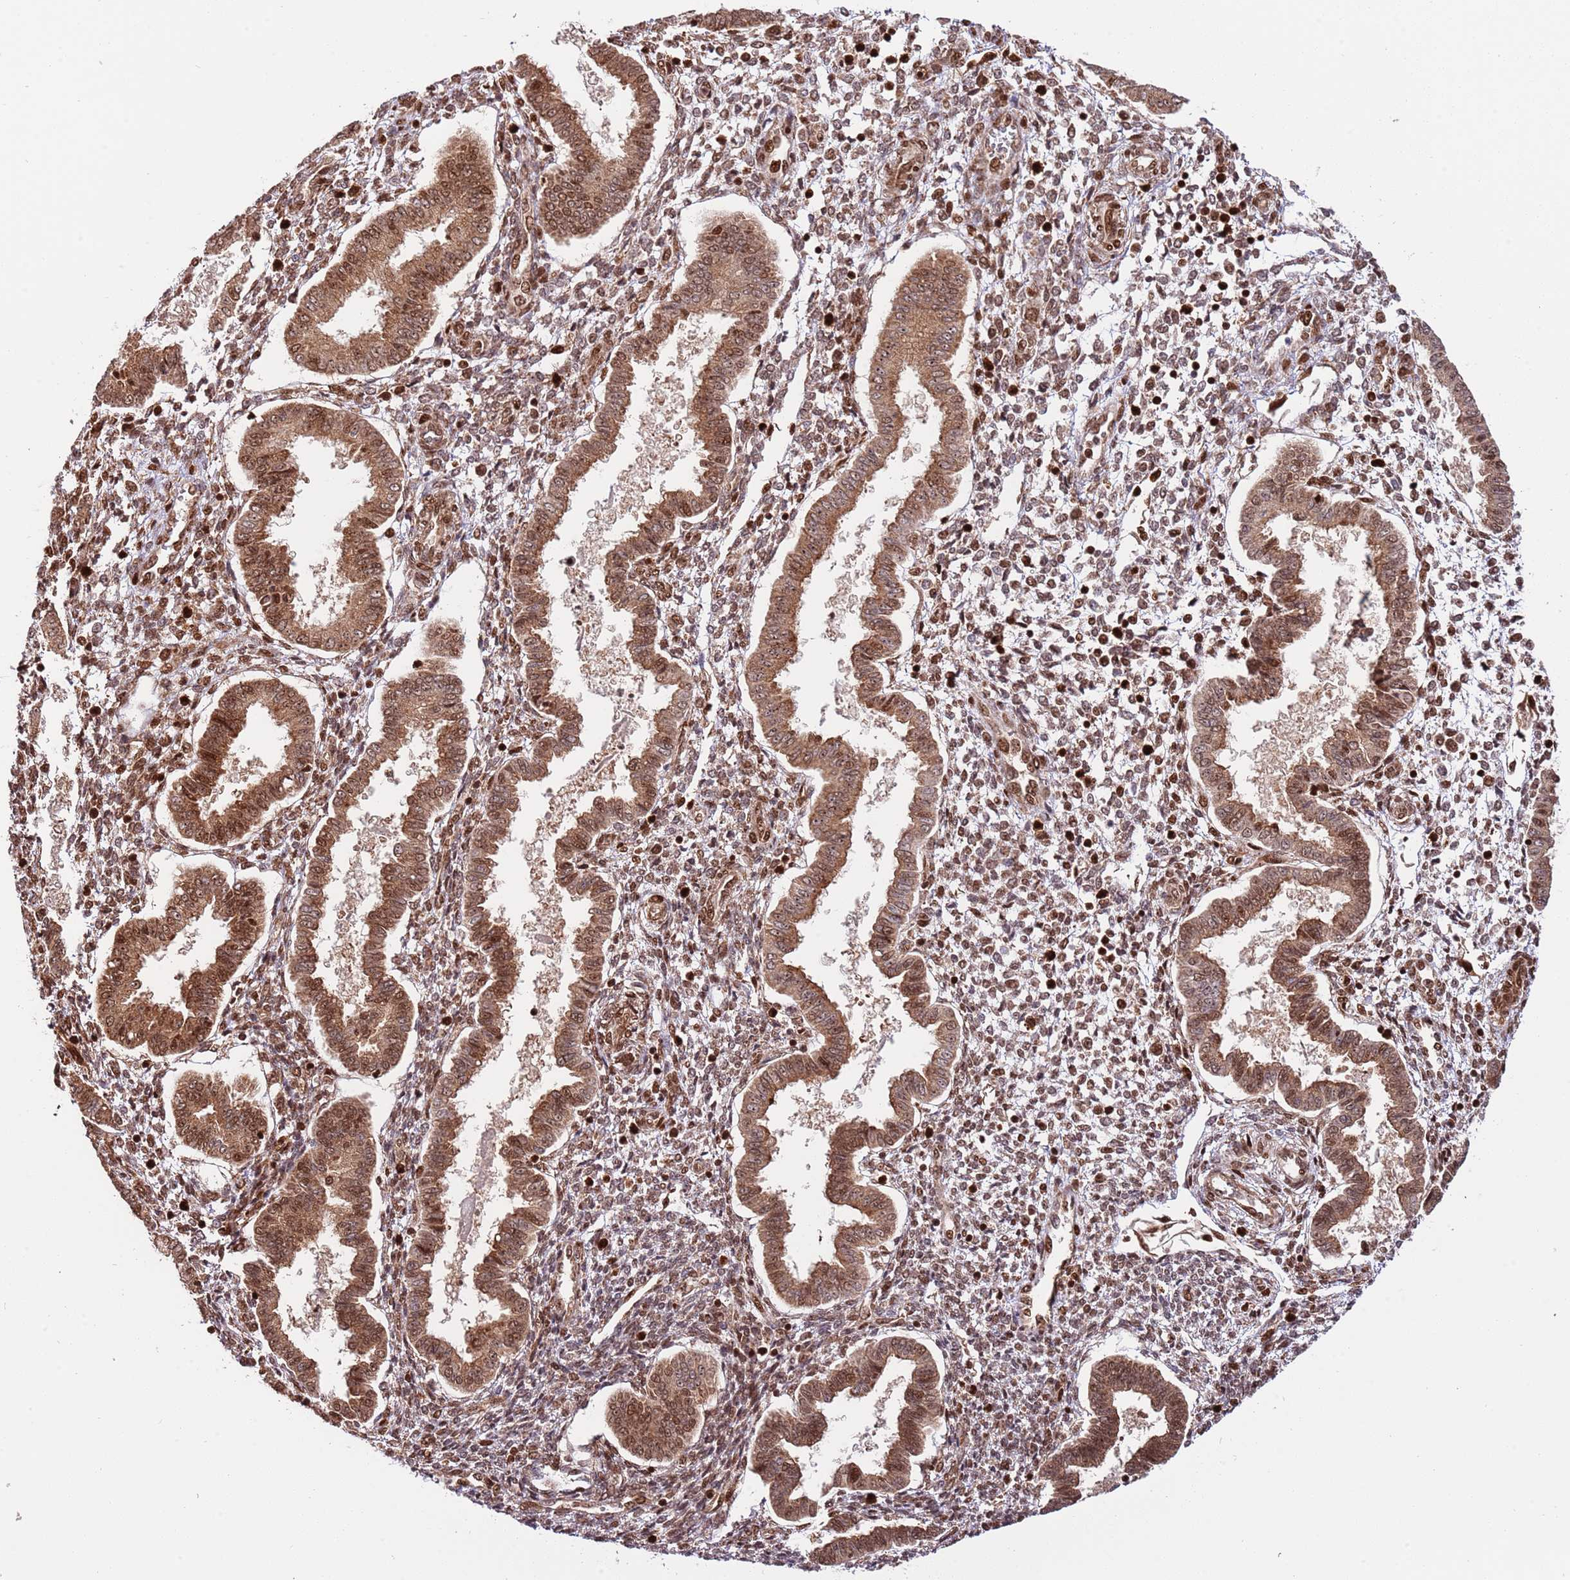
{"staining": {"intensity": "strong", "quantity": ">75%", "location": "cytoplasmic/membranous,nuclear"}, "tissue": "endometrium", "cell_type": "Cells in endometrial stroma", "image_type": "normal", "snomed": [{"axis": "morphology", "description": "Normal tissue, NOS"}, {"axis": "topography", "description": "Endometrium"}], "caption": "IHC (DAB) staining of benign human endometrium exhibits strong cytoplasmic/membranous,nuclear protein positivity in approximately >75% of cells in endometrial stroma.", "gene": "RIF1", "patient": {"sex": "female", "age": 24}}